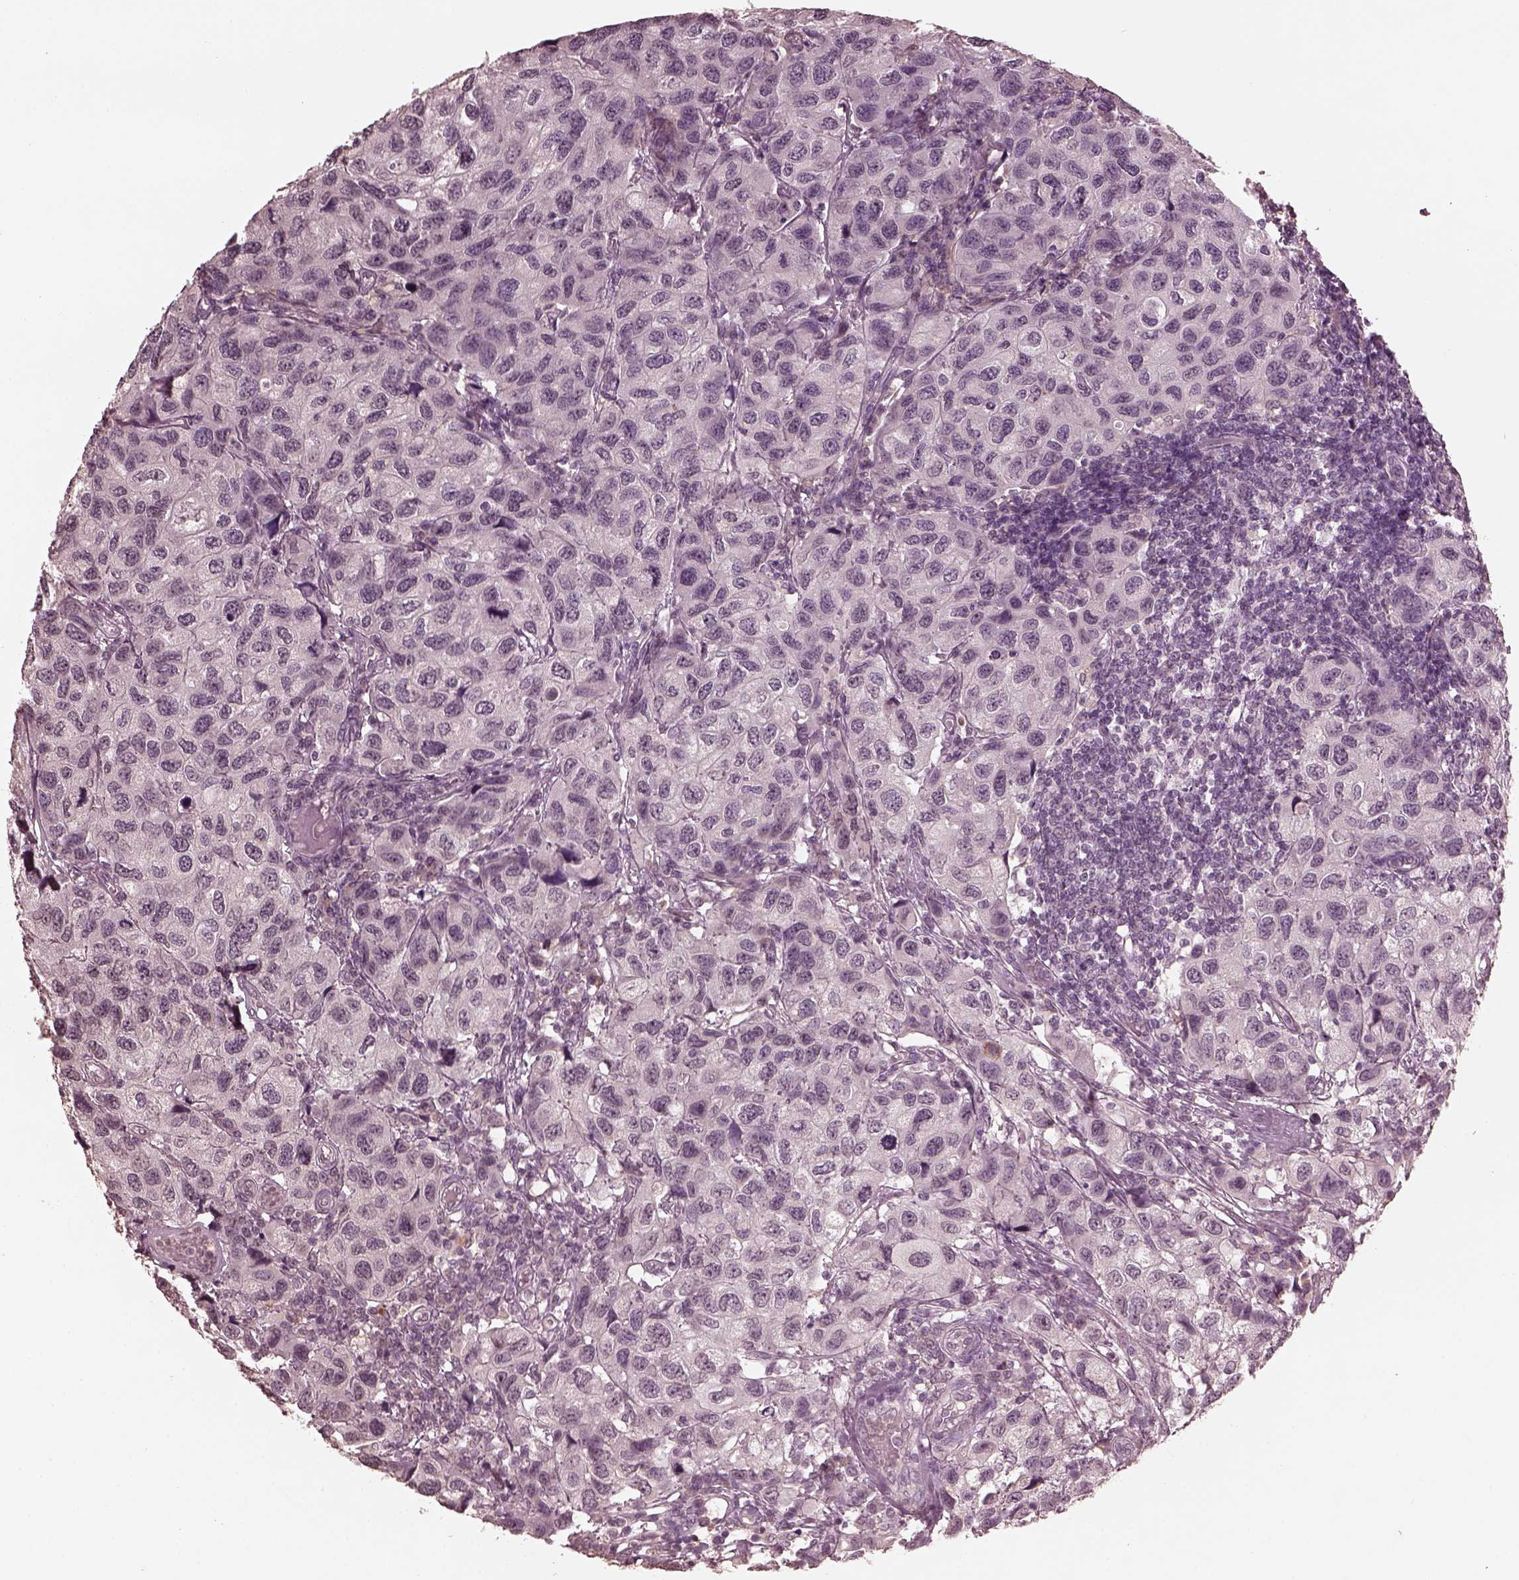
{"staining": {"intensity": "negative", "quantity": "none", "location": "none"}, "tissue": "urothelial cancer", "cell_type": "Tumor cells", "image_type": "cancer", "snomed": [{"axis": "morphology", "description": "Urothelial carcinoma, High grade"}, {"axis": "topography", "description": "Urinary bladder"}], "caption": "A micrograph of urothelial carcinoma (high-grade) stained for a protein reveals no brown staining in tumor cells.", "gene": "KRT79", "patient": {"sex": "male", "age": 79}}